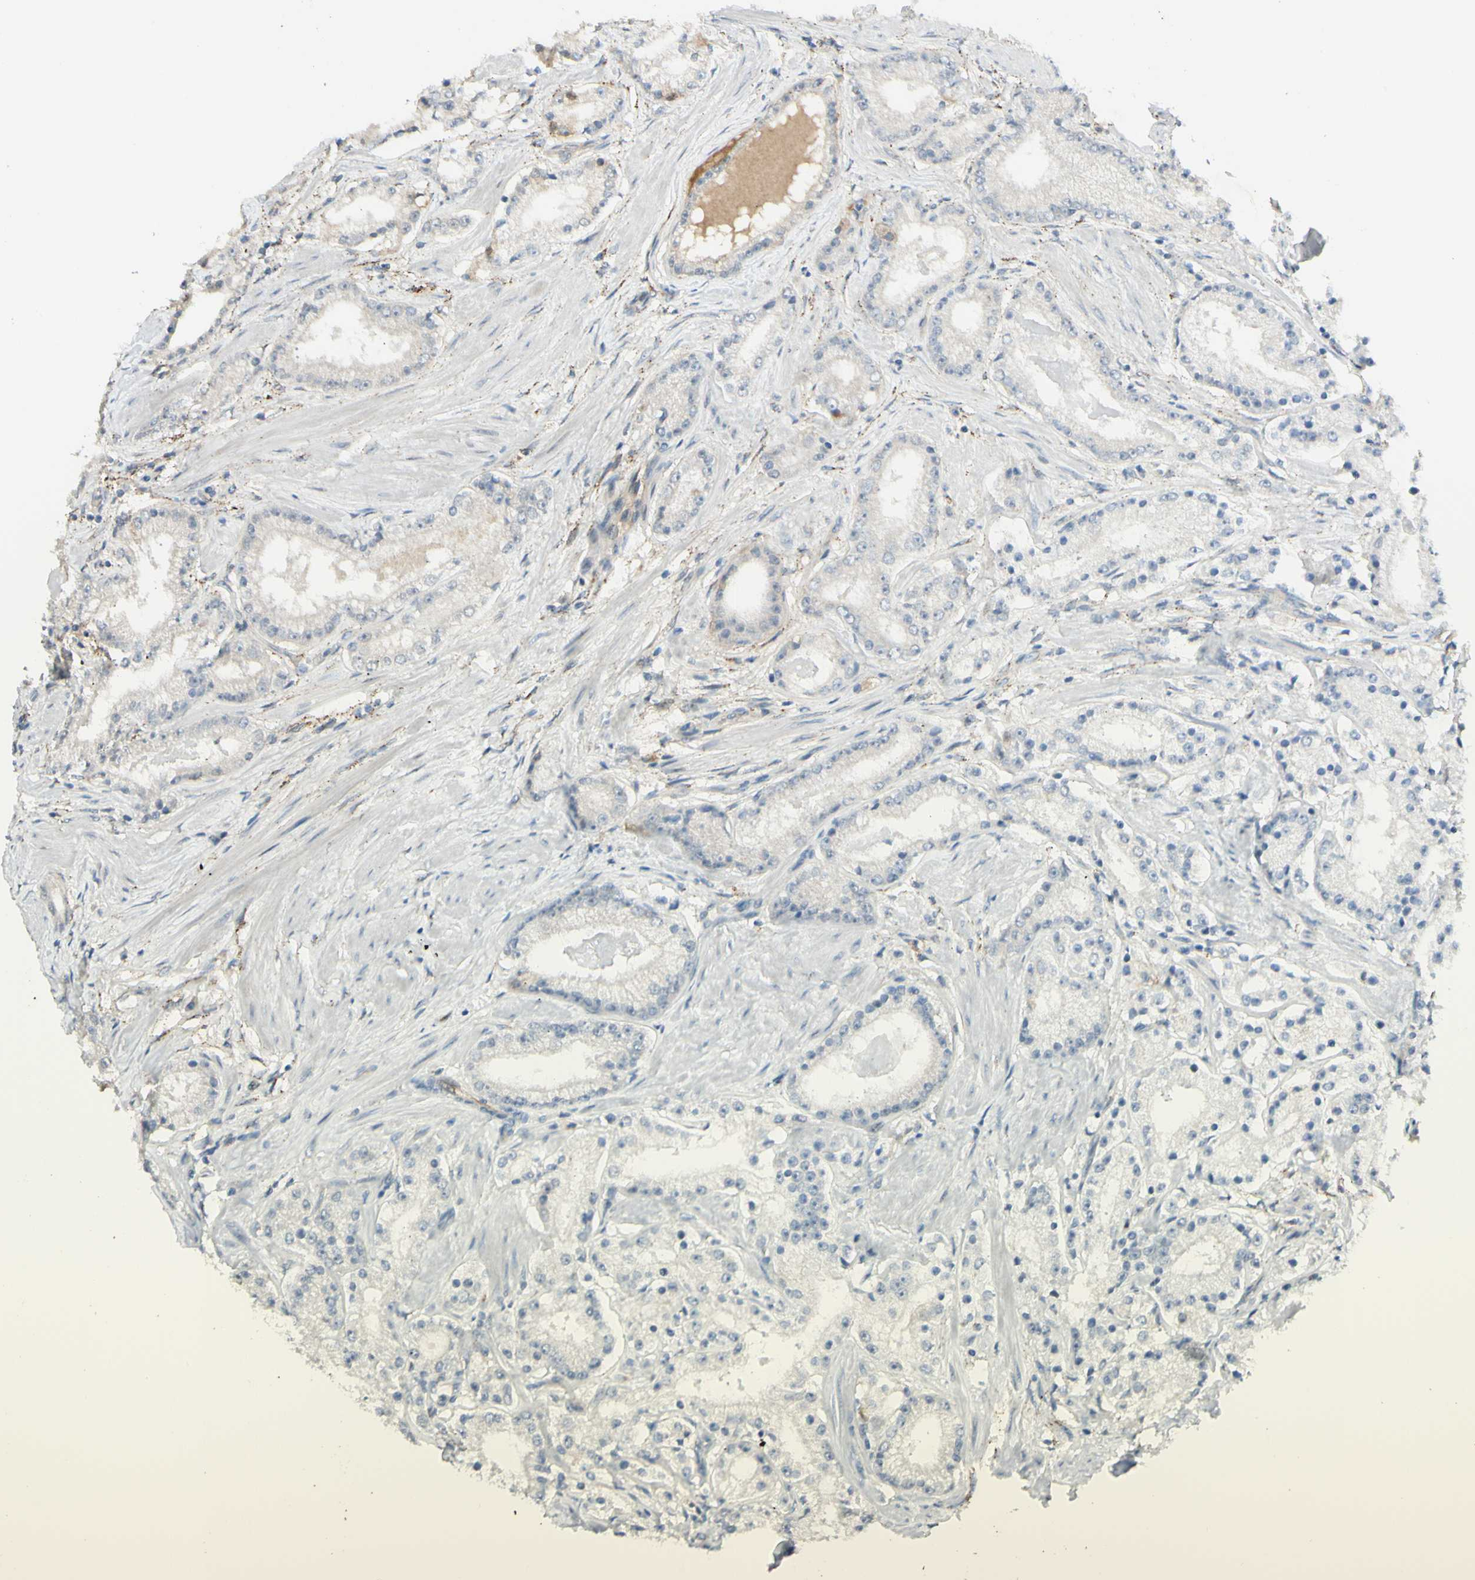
{"staining": {"intensity": "negative", "quantity": "none", "location": "none"}, "tissue": "prostate cancer", "cell_type": "Tumor cells", "image_type": "cancer", "snomed": [{"axis": "morphology", "description": "Adenocarcinoma, Low grade"}, {"axis": "topography", "description": "Prostate"}], "caption": "Tumor cells are negative for protein expression in human prostate cancer (low-grade adenocarcinoma). Brightfield microscopy of immunohistochemistry stained with DAB (3,3'-diaminobenzidine) (brown) and hematoxylin (blue), captured at high magnification.", "gene": "ANGPT2", "patient": {"sex": "male", "age": 63}}